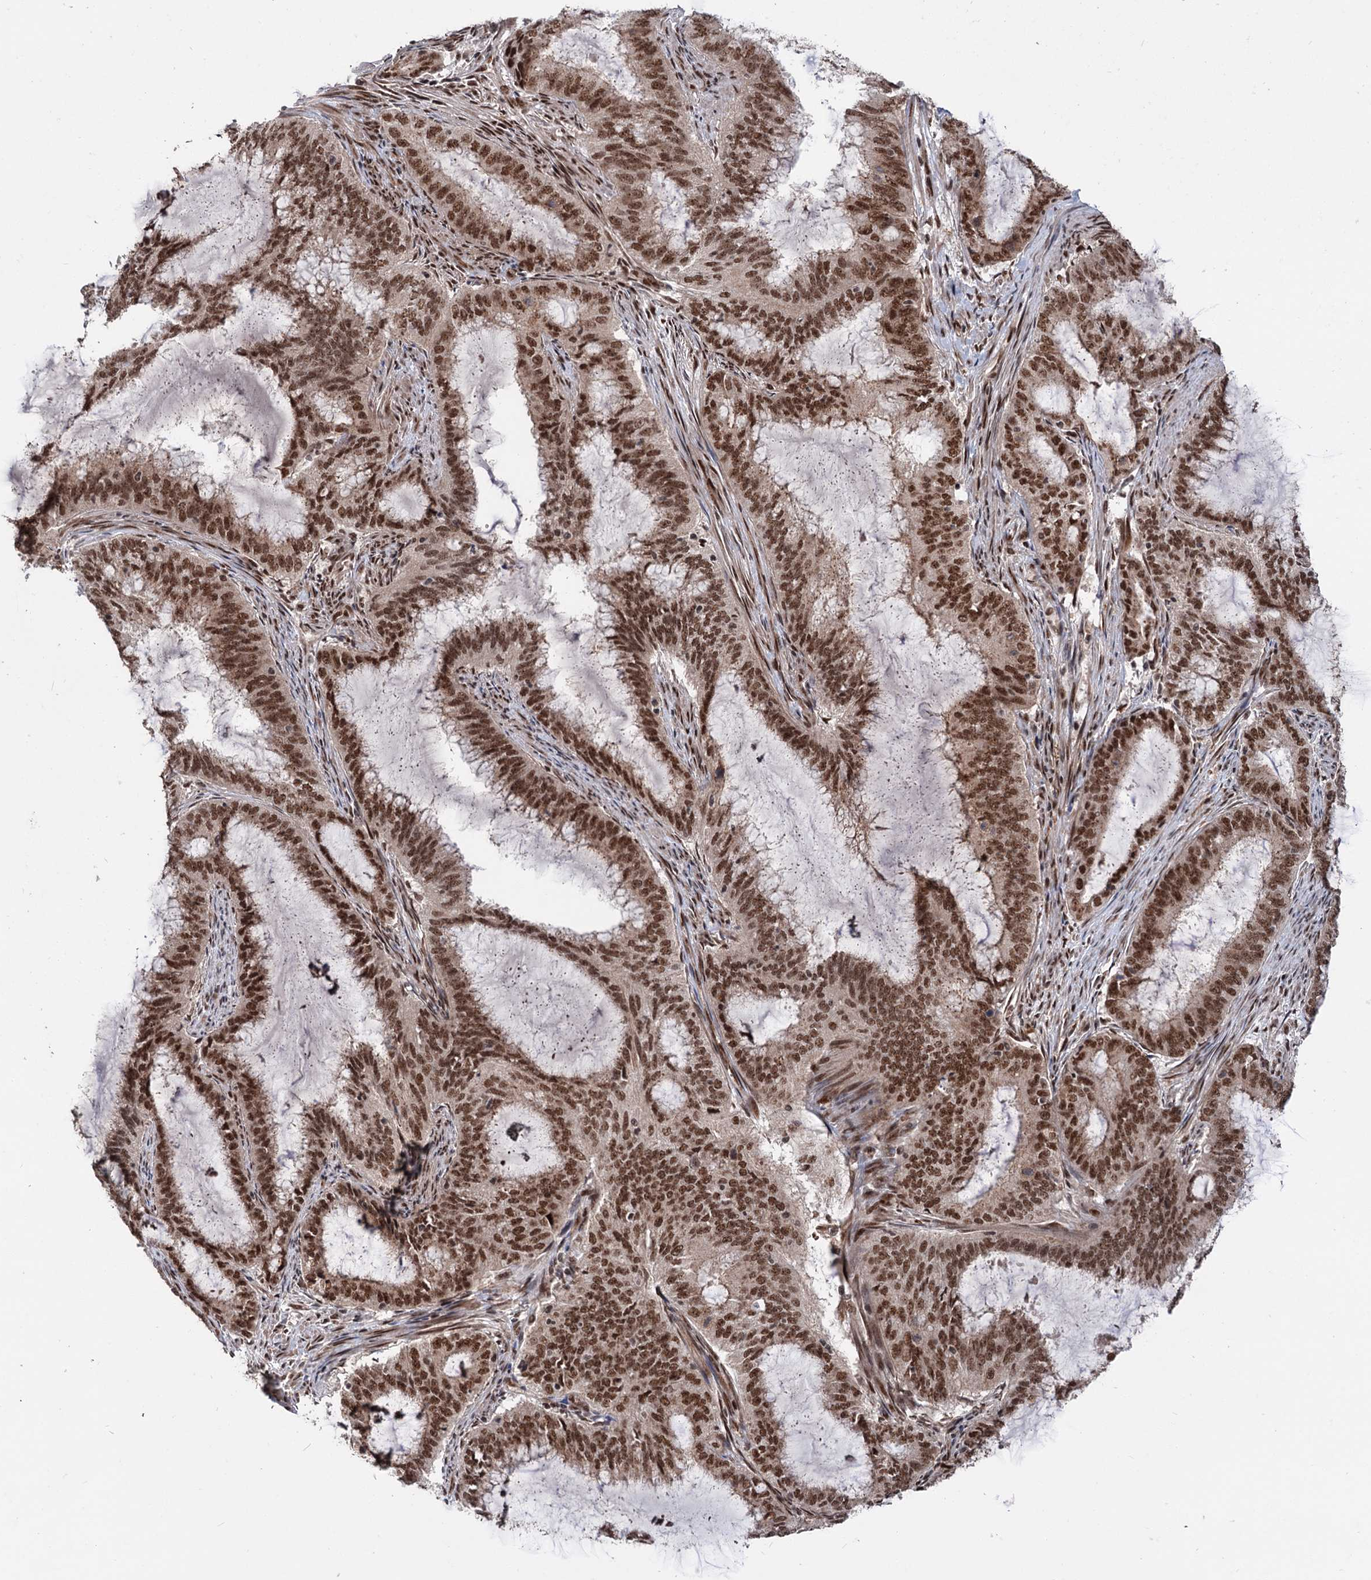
{"staining": {"intensity": "strong", "quantity": ">75%", "location": "nuclear"}, "tissue": "endometrial cancer", "cell_type": "Tumor cells", "image_type": "cancer", "snomed": [{"axis": "morphology", "description": "Adenocarcinoma, NOS"}, {"axis": "topography", "description": "Endometrium"}], "caption": "Adenocarcinoma (endometrial) stained with DAB IHC displays high levels of strong nuclear expression in approximately >75% of tumor cells. (brown staining indicates protein expression, while blue staining denotes nuclei).", "gene": "MAML1", "patient": {"sex": "female", "age": 51}}